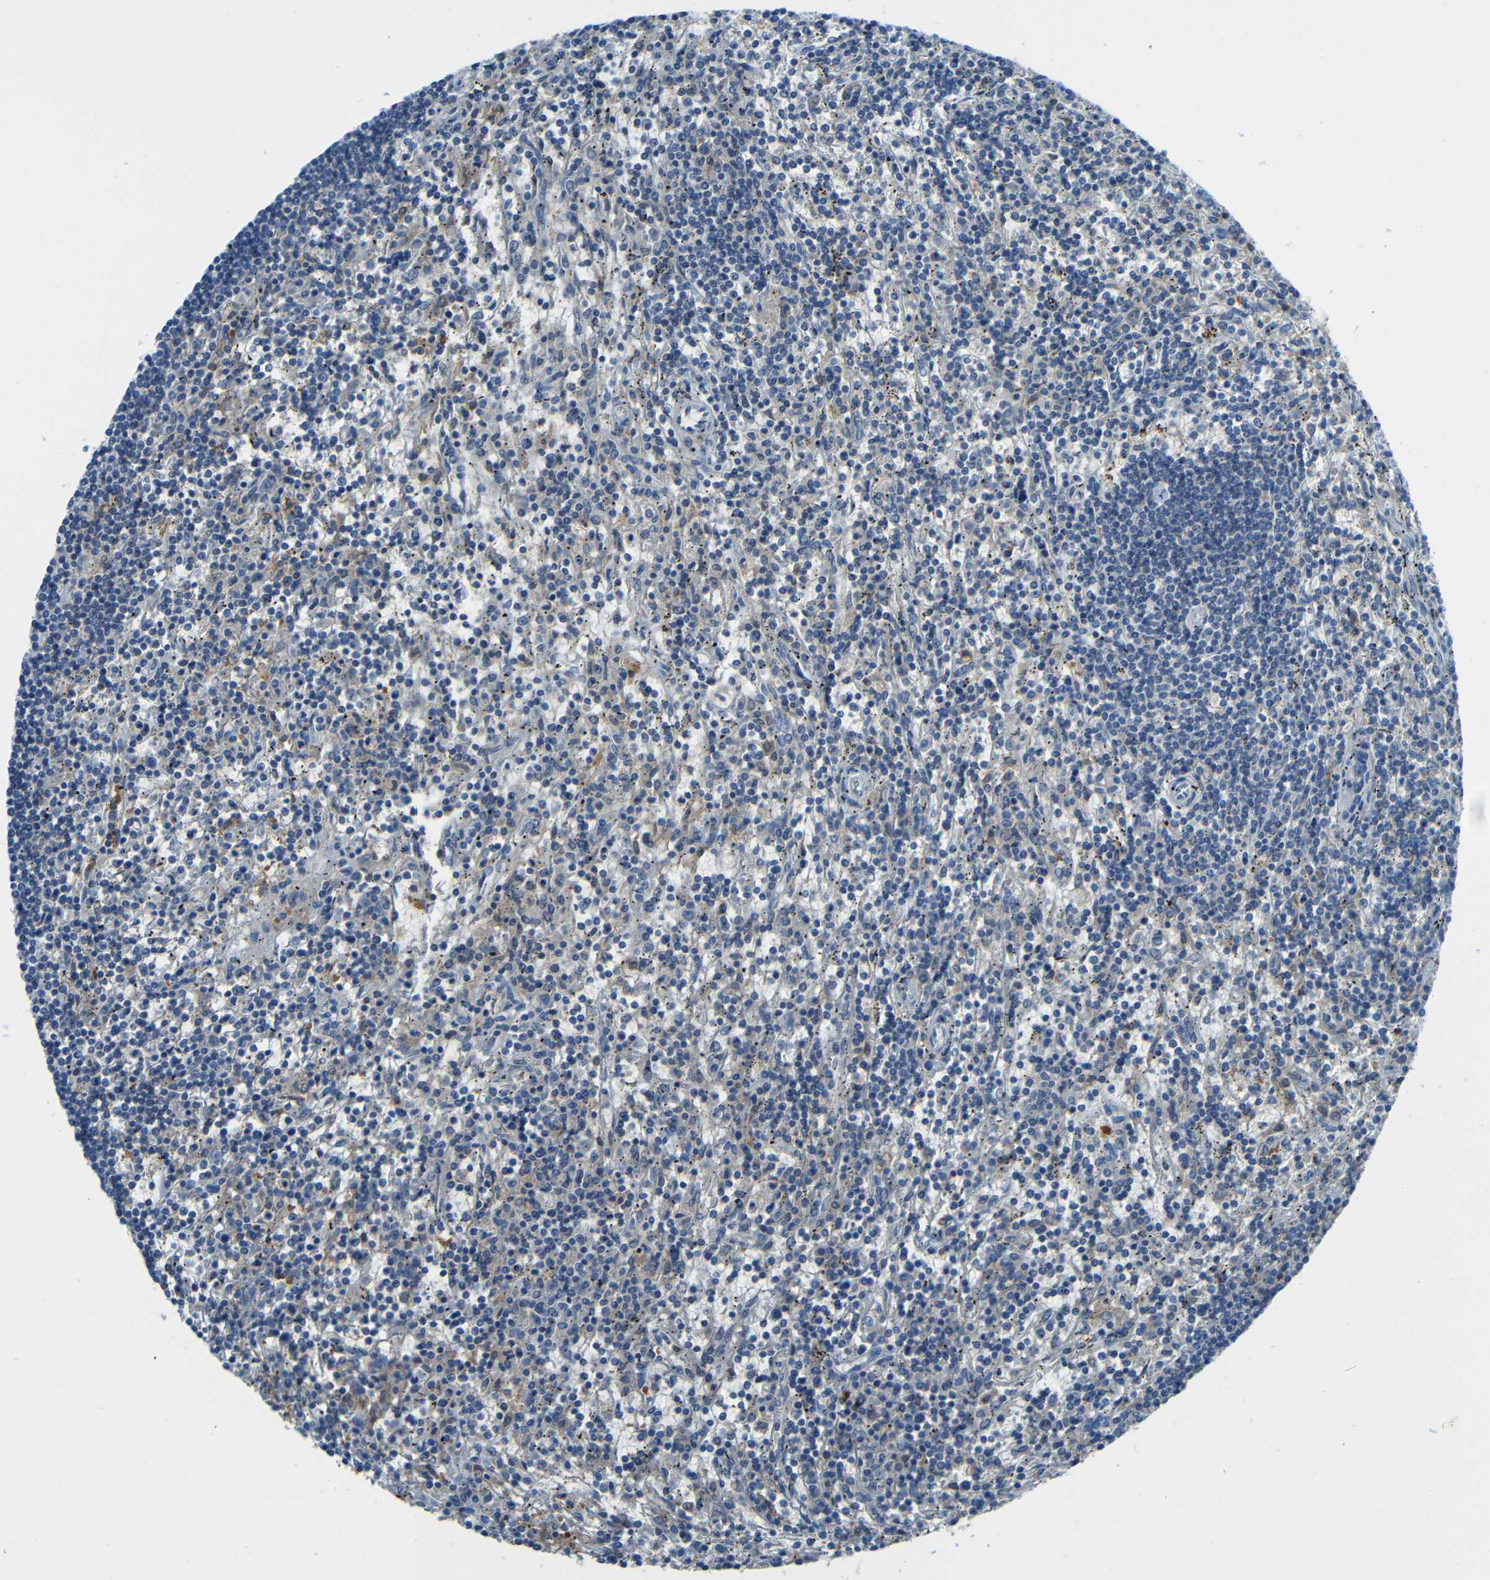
{"staining": {"intensity": "negative", "quantity": "none", "location": "none"}, "tissue": "lymphoma", "cell_type": "Tumor cells", "image_type": "cancer", "snomed": [{"axis": "morphology", "description": "Malignant lymphoma, non-Hodgkin's type, Low grade"}, {"axis": "topography", "description": "Spleen"}], "caption": "This is an immunohistochemistry (IHC) histopathology image of human malignant lymphoma, non-Hodgkin's type (low-grade). There is no staining in tumor cells.", "gene": "CYP26B1", "patient": {"sex": "male", "age": 76}}